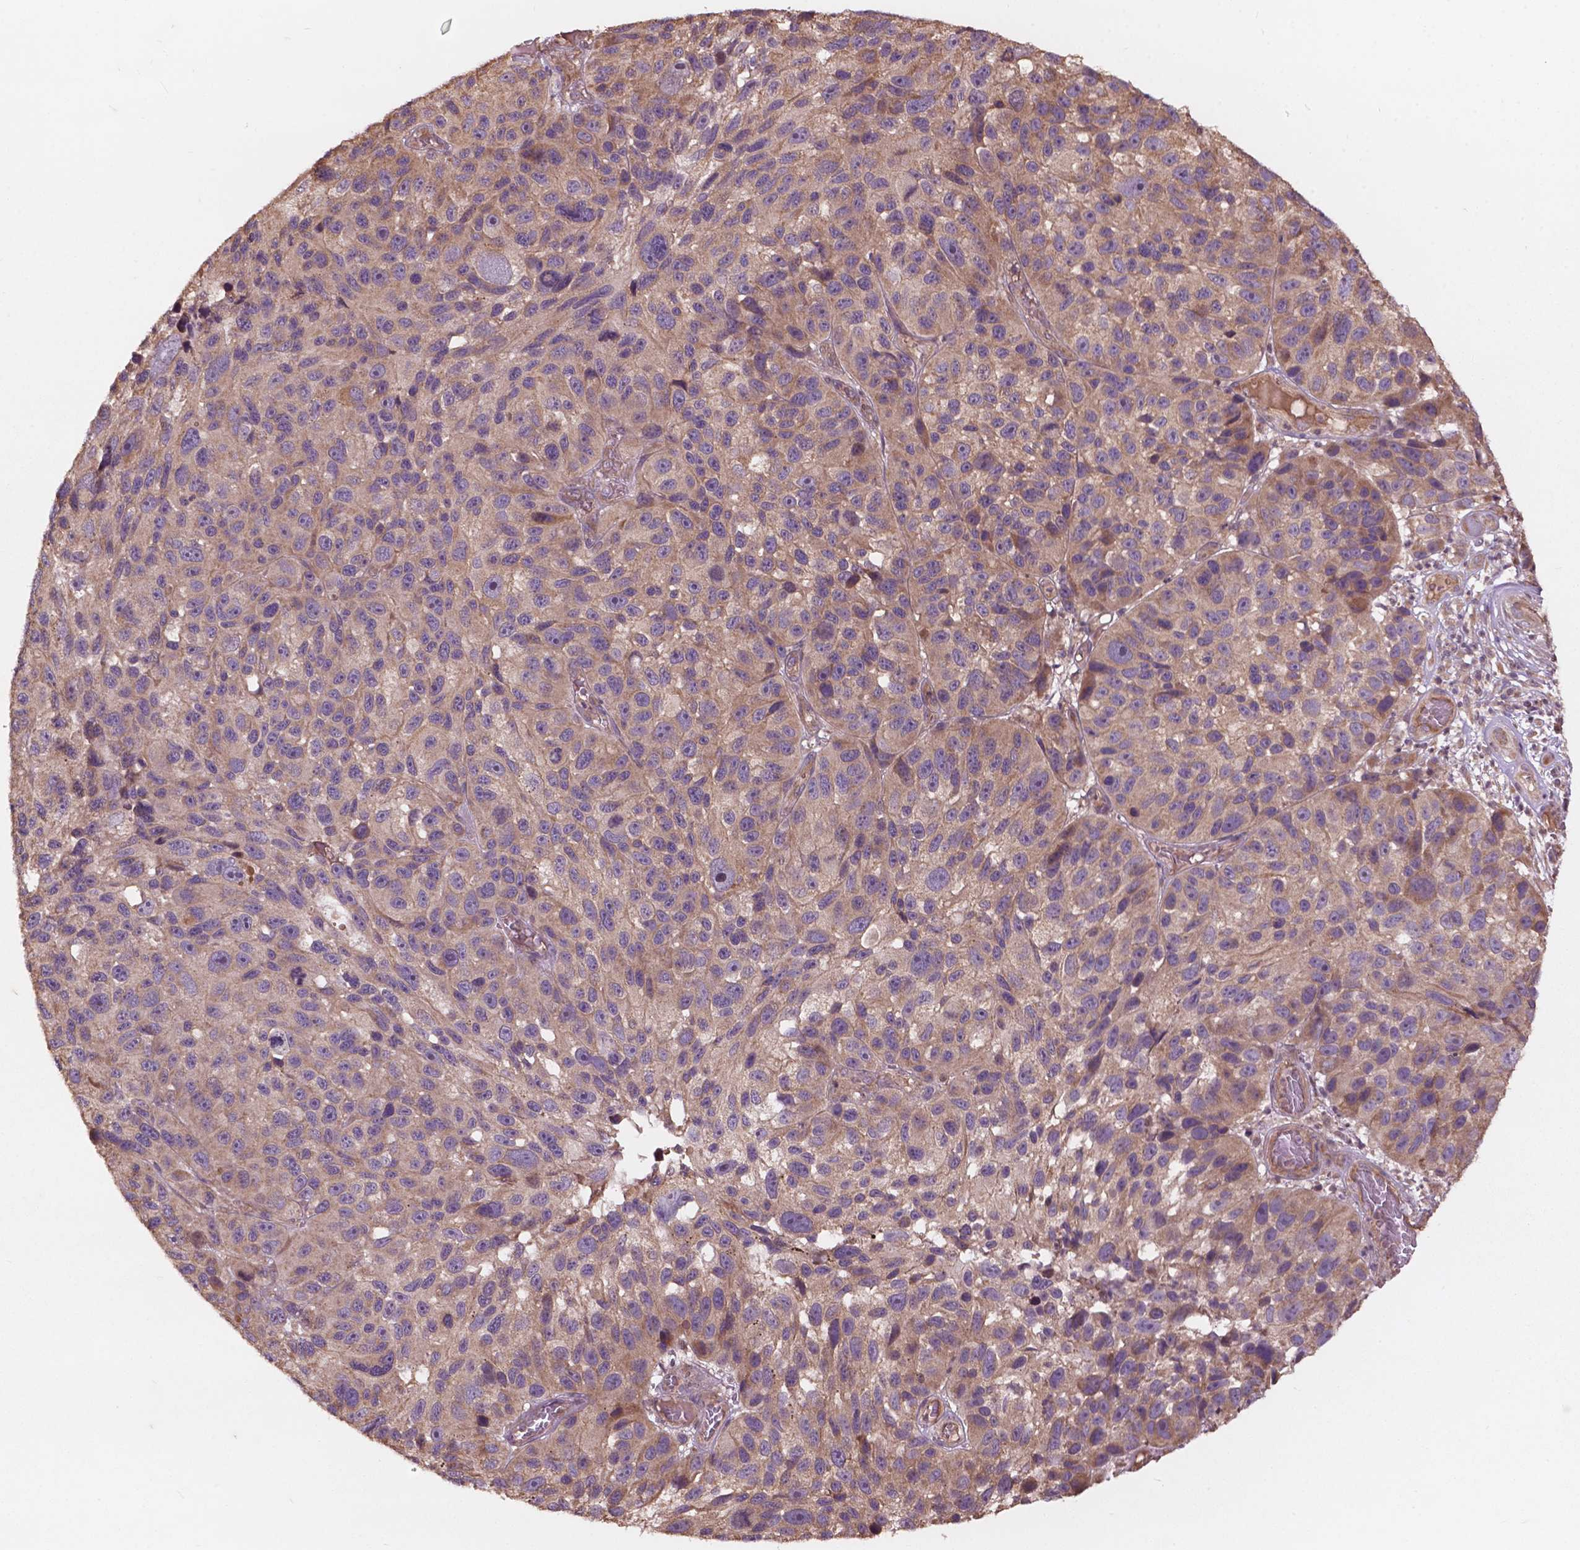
{"staining": {"intensity": "weak", "quantity": "25%-75%", "location": "cytoplasmic/membranous"}, "tissue": "melanoma", "cell_type": "Tumor cells", "image_type": "cancer", "snomed": [{"axis": "morphology", "description": "Malignant melanoma, NOS"}, {"axis": "topography", "description": "Skin"}], "caption": "IHC micrograph of neoplastic tissue: human malignant melanoma stained using immunohistochemistry displays low levels of weak protein expression localized specifically in the cytoplasmic/membranous of tumor cells, appearing as a cytoplasmic/membranous brown color.", "gene": "CDC42BPA", "patient": {"sex": "male", "age": 53}}